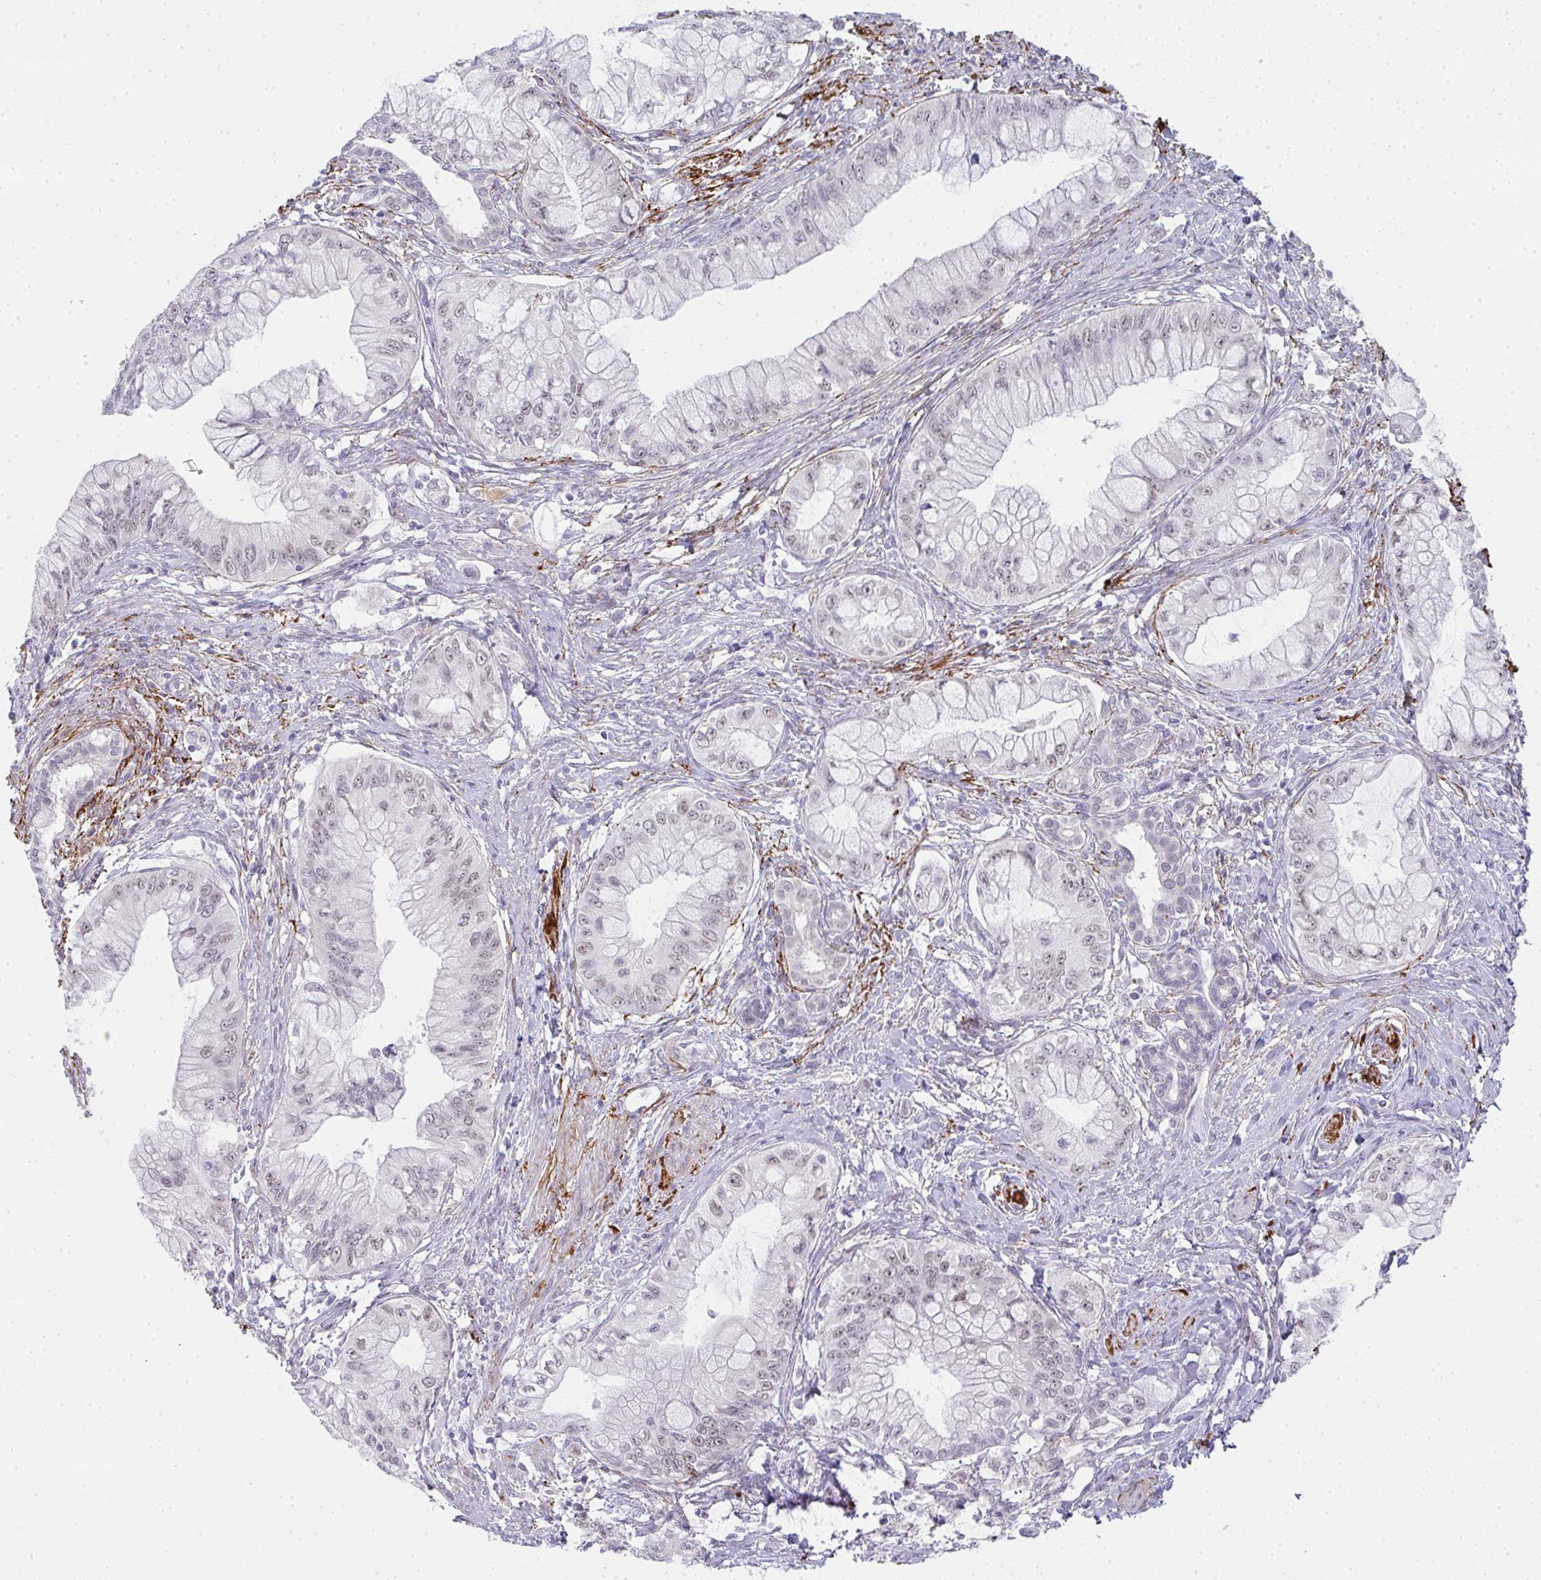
{"staining": {"intensity": "weak", "quantity": "<25%", "location": "nuclear"}, "tissue": "pancreatic cancer", "cell_type": "Tumor cells", "image_type": "cancer", "snomed": [{"axis": "morphology", "description": "Adenocarcinoma, NOS"}, {"axis": "topography", "description": "Pancreas"}], "caption": "High magnification brightfield microscopy of pancreatic cancer stained with DAB (brown) and counterstained with hematoxylin (blue): tumor cells show no significant expression. The staining was performed using DAB (3,3'-diaminobenzidine) to visualize the protein expression in brown, while the nuclei were stained in blue with hematoxylin (Magnification: 20x).", "gene": "TNMD", "patient": {"sex": "male", "age": 48}}